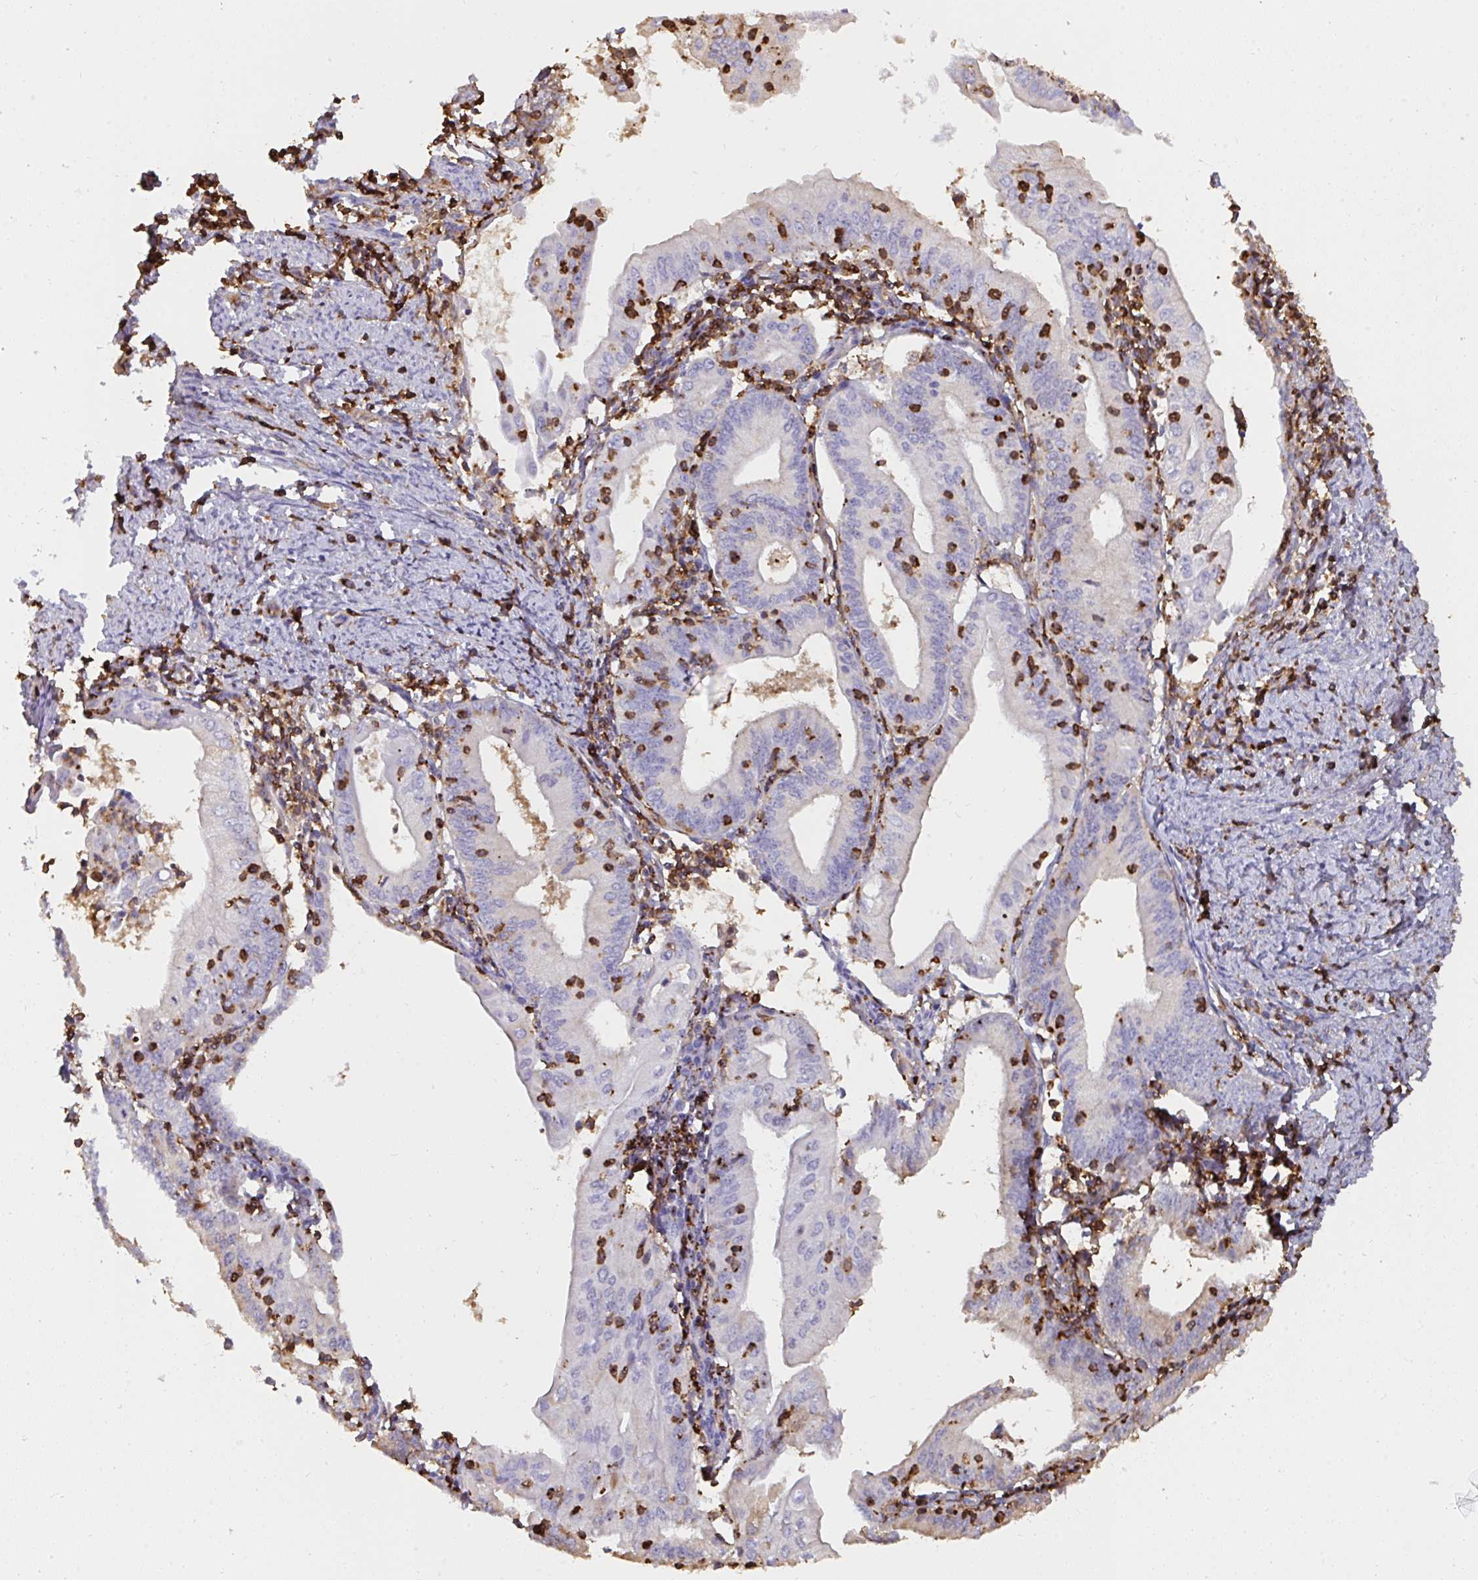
{"staining": {"intensity": "moderate", "quantity": "<25%", "location": "cytoplasmic/membranous"}, "tissue": "endometrial cancer", "cell_type": "Tumor cells", "image_type": "cancer", "snomed": [{"axis": "morphology", "description": "Adenocarcinoma, NOS"}, {"axis": "topography", "description": "Endometrium"}], "caption": "Immunohistochemical staining of endometrial adenocarcinoma demonstrates moderate cytoplasmic/membranous protein expression in approximately <25% of tumor cells. Ihc stains the protein of interest in brown and the nuclei are stained blue.", "gene": "CFL1", "patient": {"sex": "female", "age": 60}}